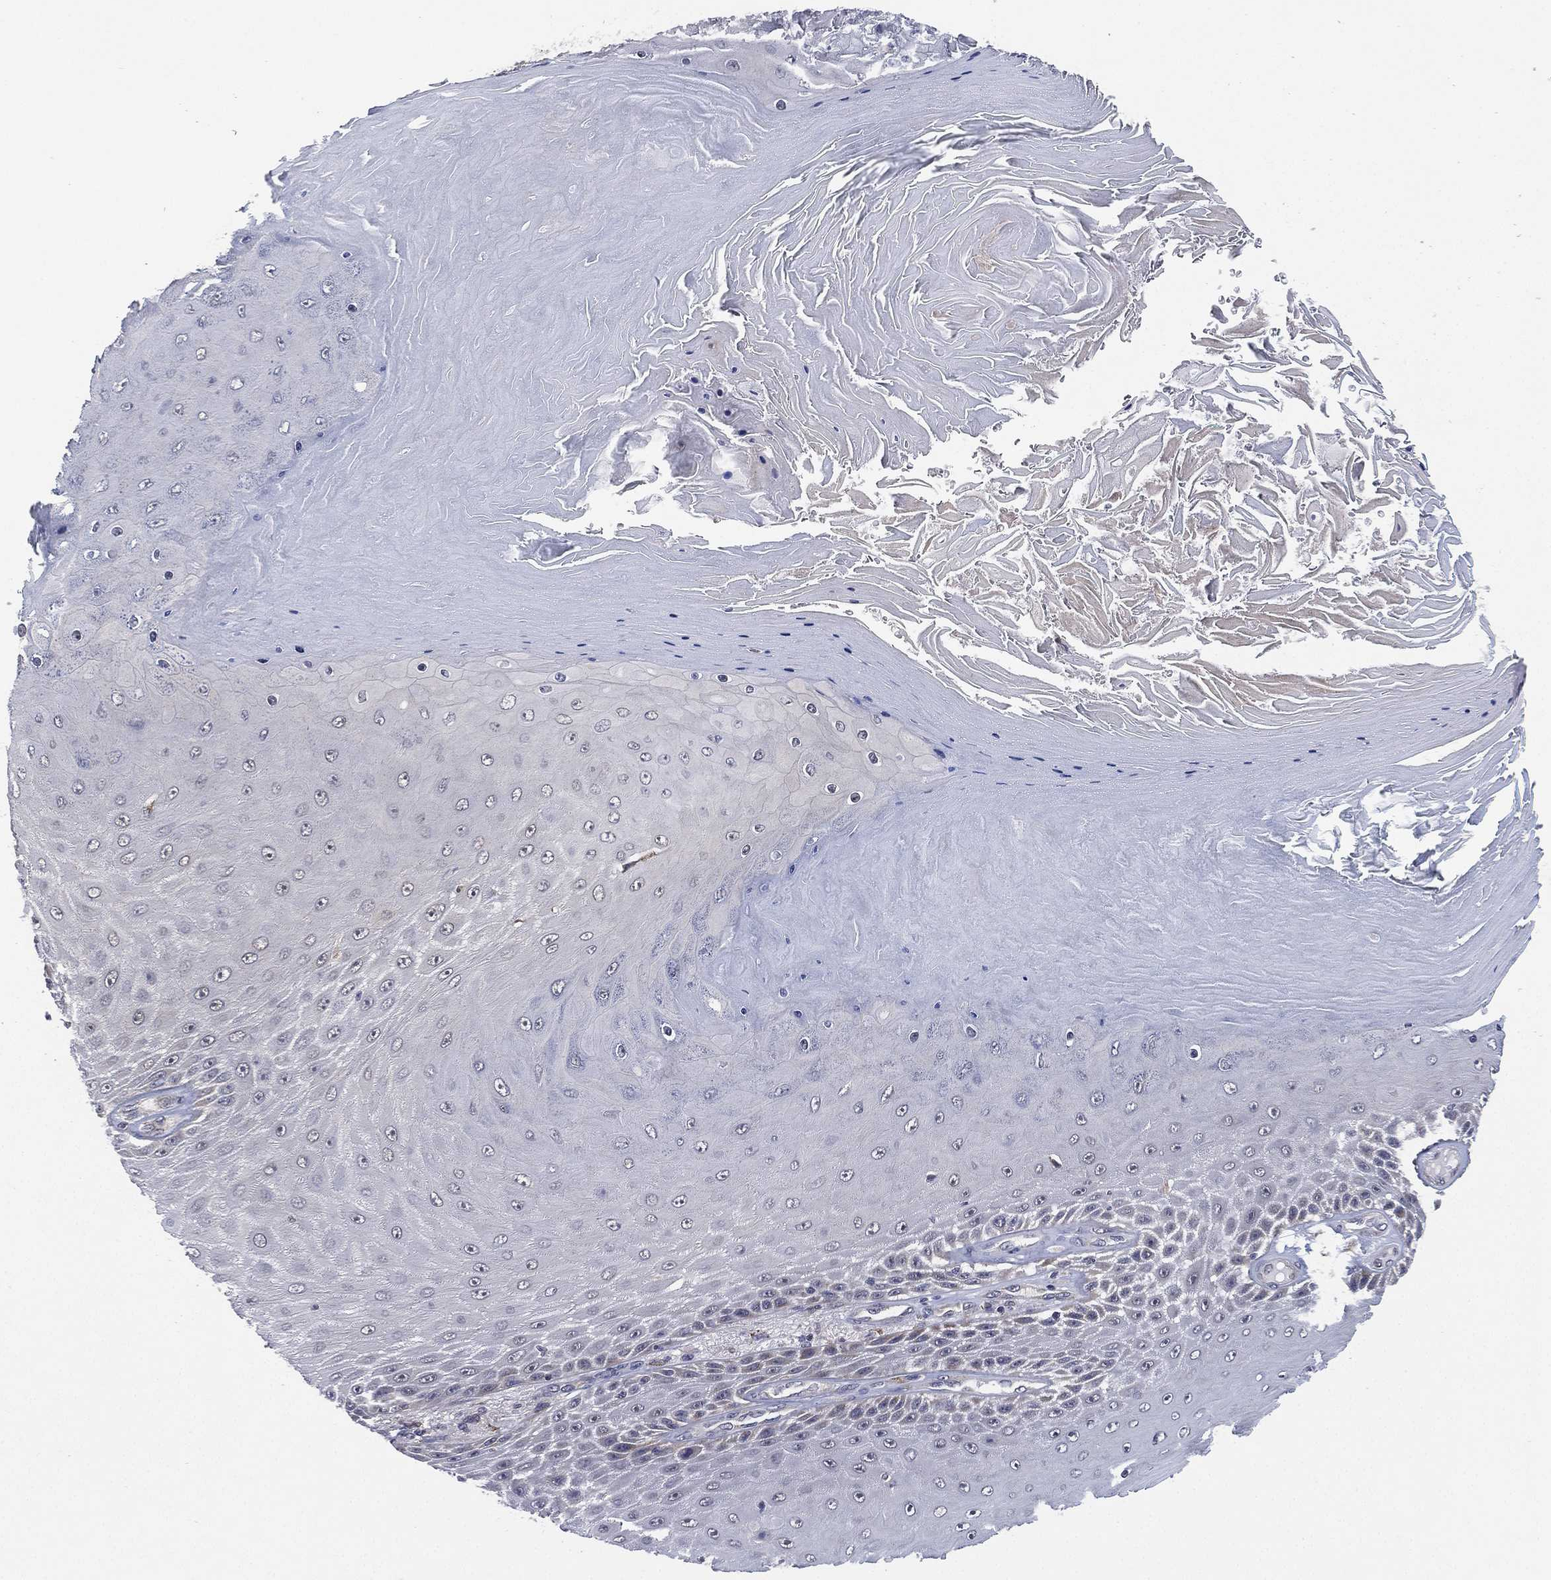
{"staining": {"intensity": "negative", "quantity": "none", "location": "none"}, "tissue": "skin cancer", "cell_type": "Tumor cells", "image_type": "cancer", "snomed": [{"axis": "morphology", "description": "Squamous cell carcinoma, NOS"}, {"axis": "topography", "description": "Skin"}], "caption": "DAB immunohistochemical staining of human skin cancer (squamous cell carcinoma) reveals no significant positivity in tumor cells.", "gene": "SELENOO", "patient": {"sex": "male", "age": 62}}